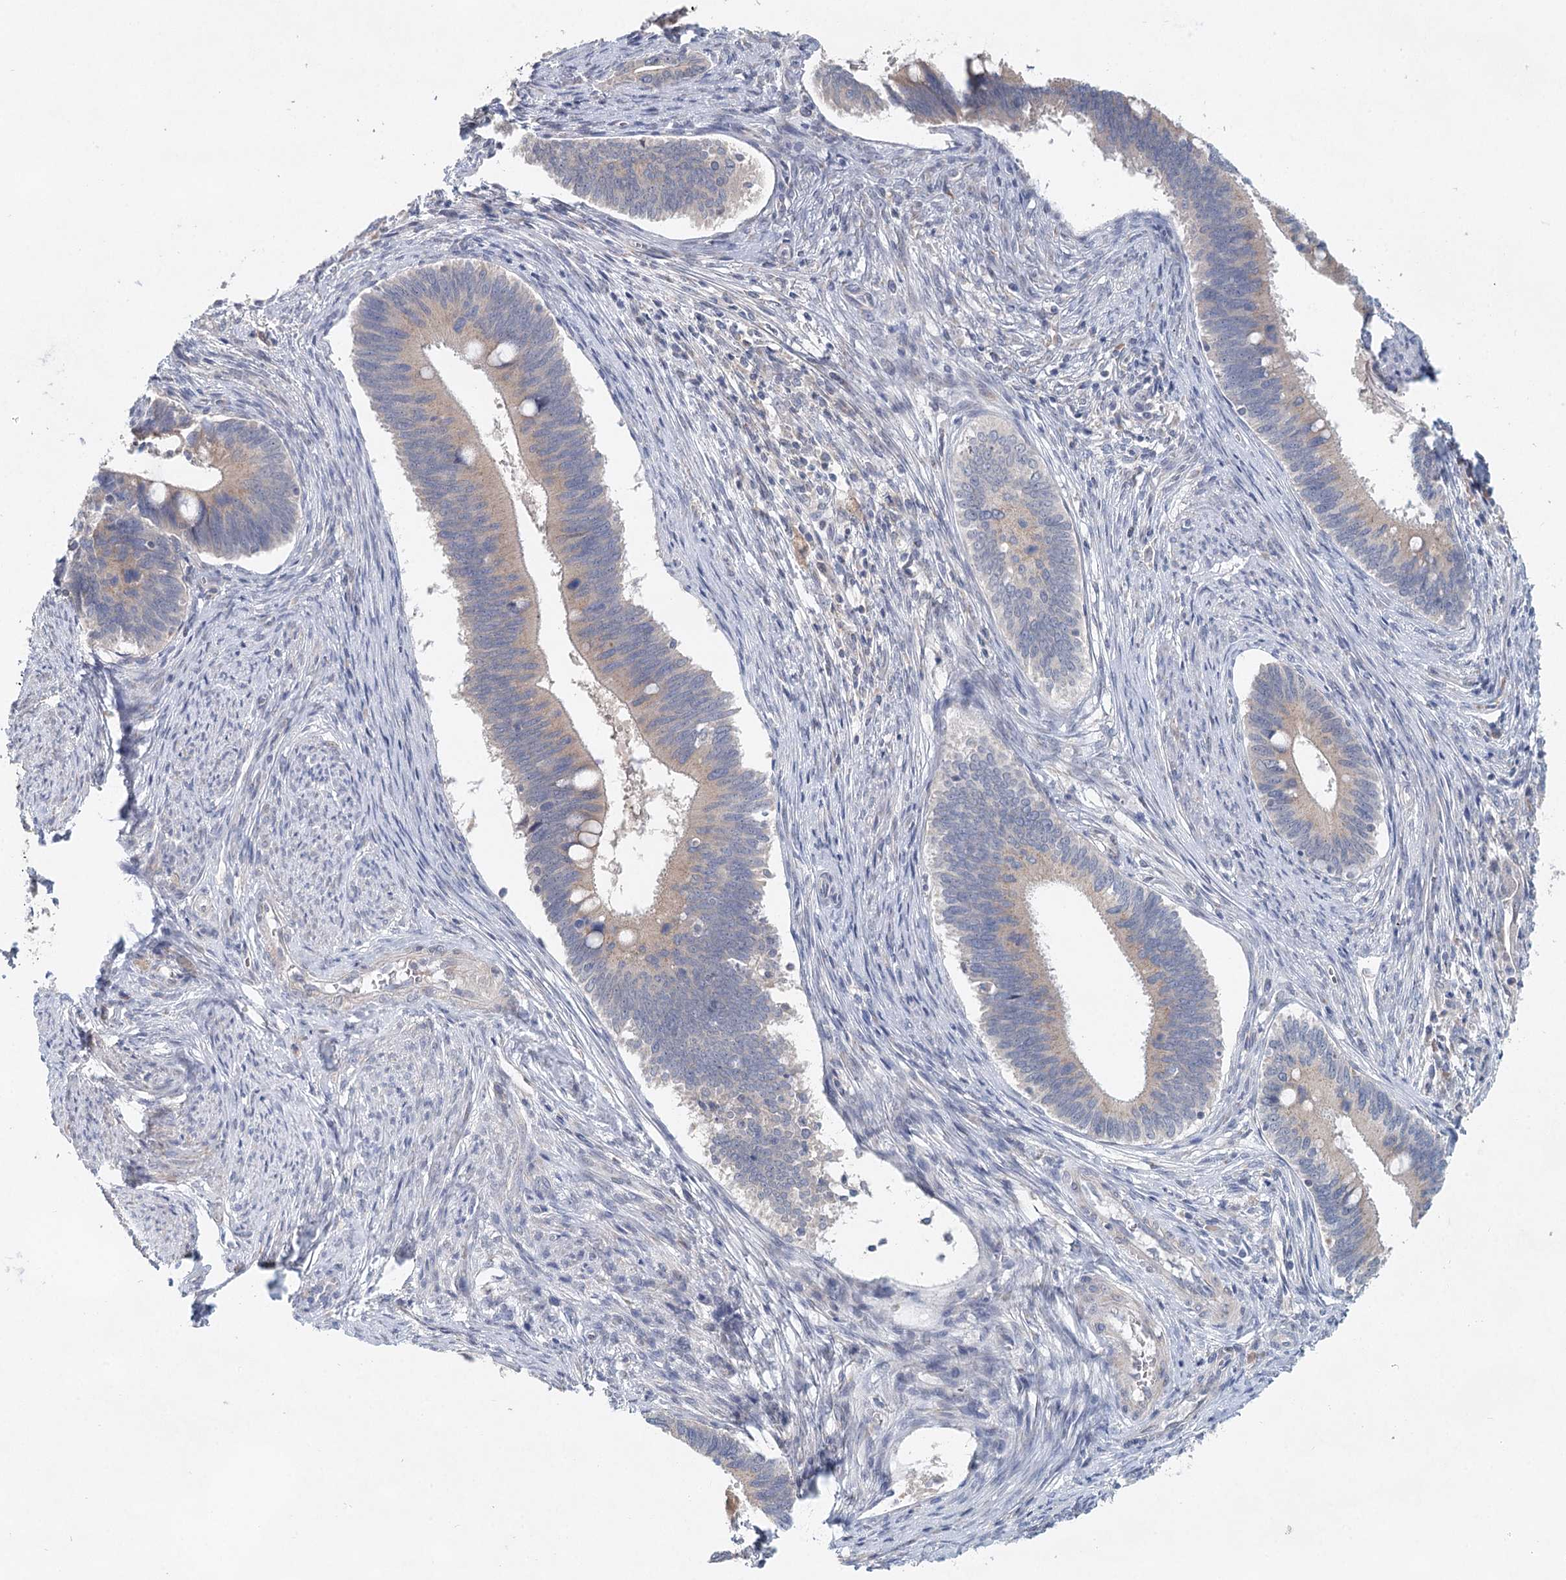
{"staining": {"intensity": "weak", "quantity": ">75%", "location": "cytoplasmic/membranous"}, "tissue": "cervical cancer", "cell_type": "Tumor cells", "image_type": "cancer", "snomed": [{"axis": "morphology", "description": "Adenocarcinoma, NOS"}, {"axis": "topography", "description": "Cervix"}], "caption": "Immunohistochemical staining of human cervical cancer exhibits low levels of weak cytoplasmic/membranous positivity in approximately >75% of tumor cells. (DAB = brown stain, brightfield microscopy at high magnification).", "gene": "BLTP1", "patient": {"sex": "female", "age": 42}}